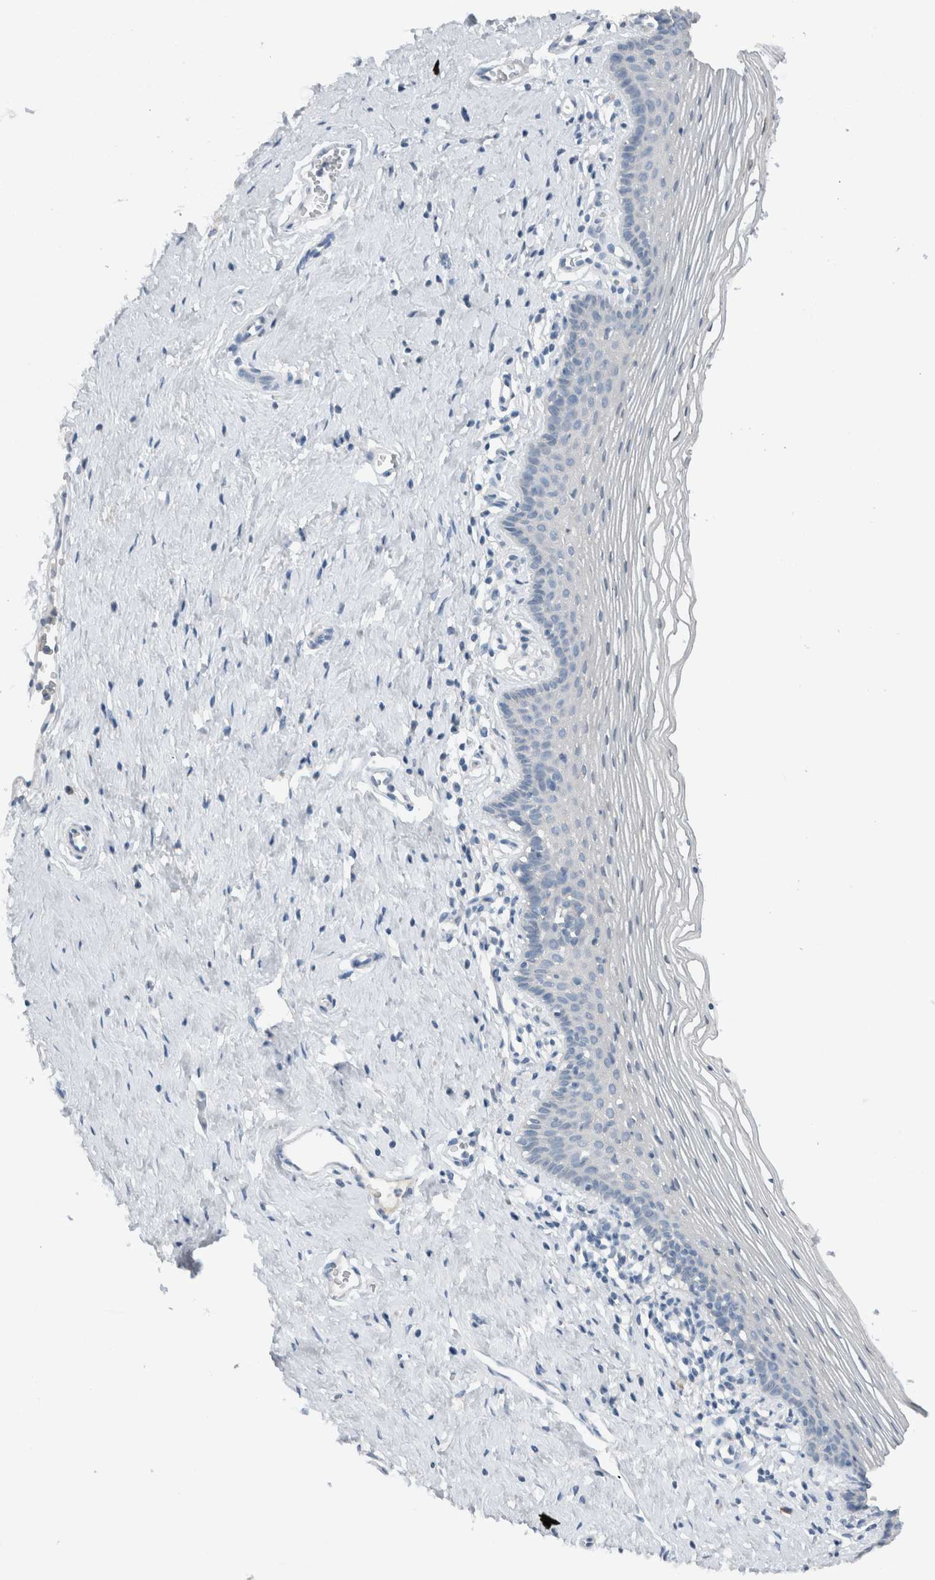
{"staining": {"intensity": "negative", "quantity": "none", "location": "none"}, "tissue": "vagina", "cell_type": "Squamous epithelial cells", "image_type": "normal", "snomed": [{"axis": "morphology", "description": "Normal tissue, NOS"}, {"axis": "topography", "description": "Vagina"}], "caption": "Human vagina stained for a protein using IHC reveals no staining in squamous epithelial cells.", "gene": "DUOX1", "patient": {"sex": "female", "age": 32}}